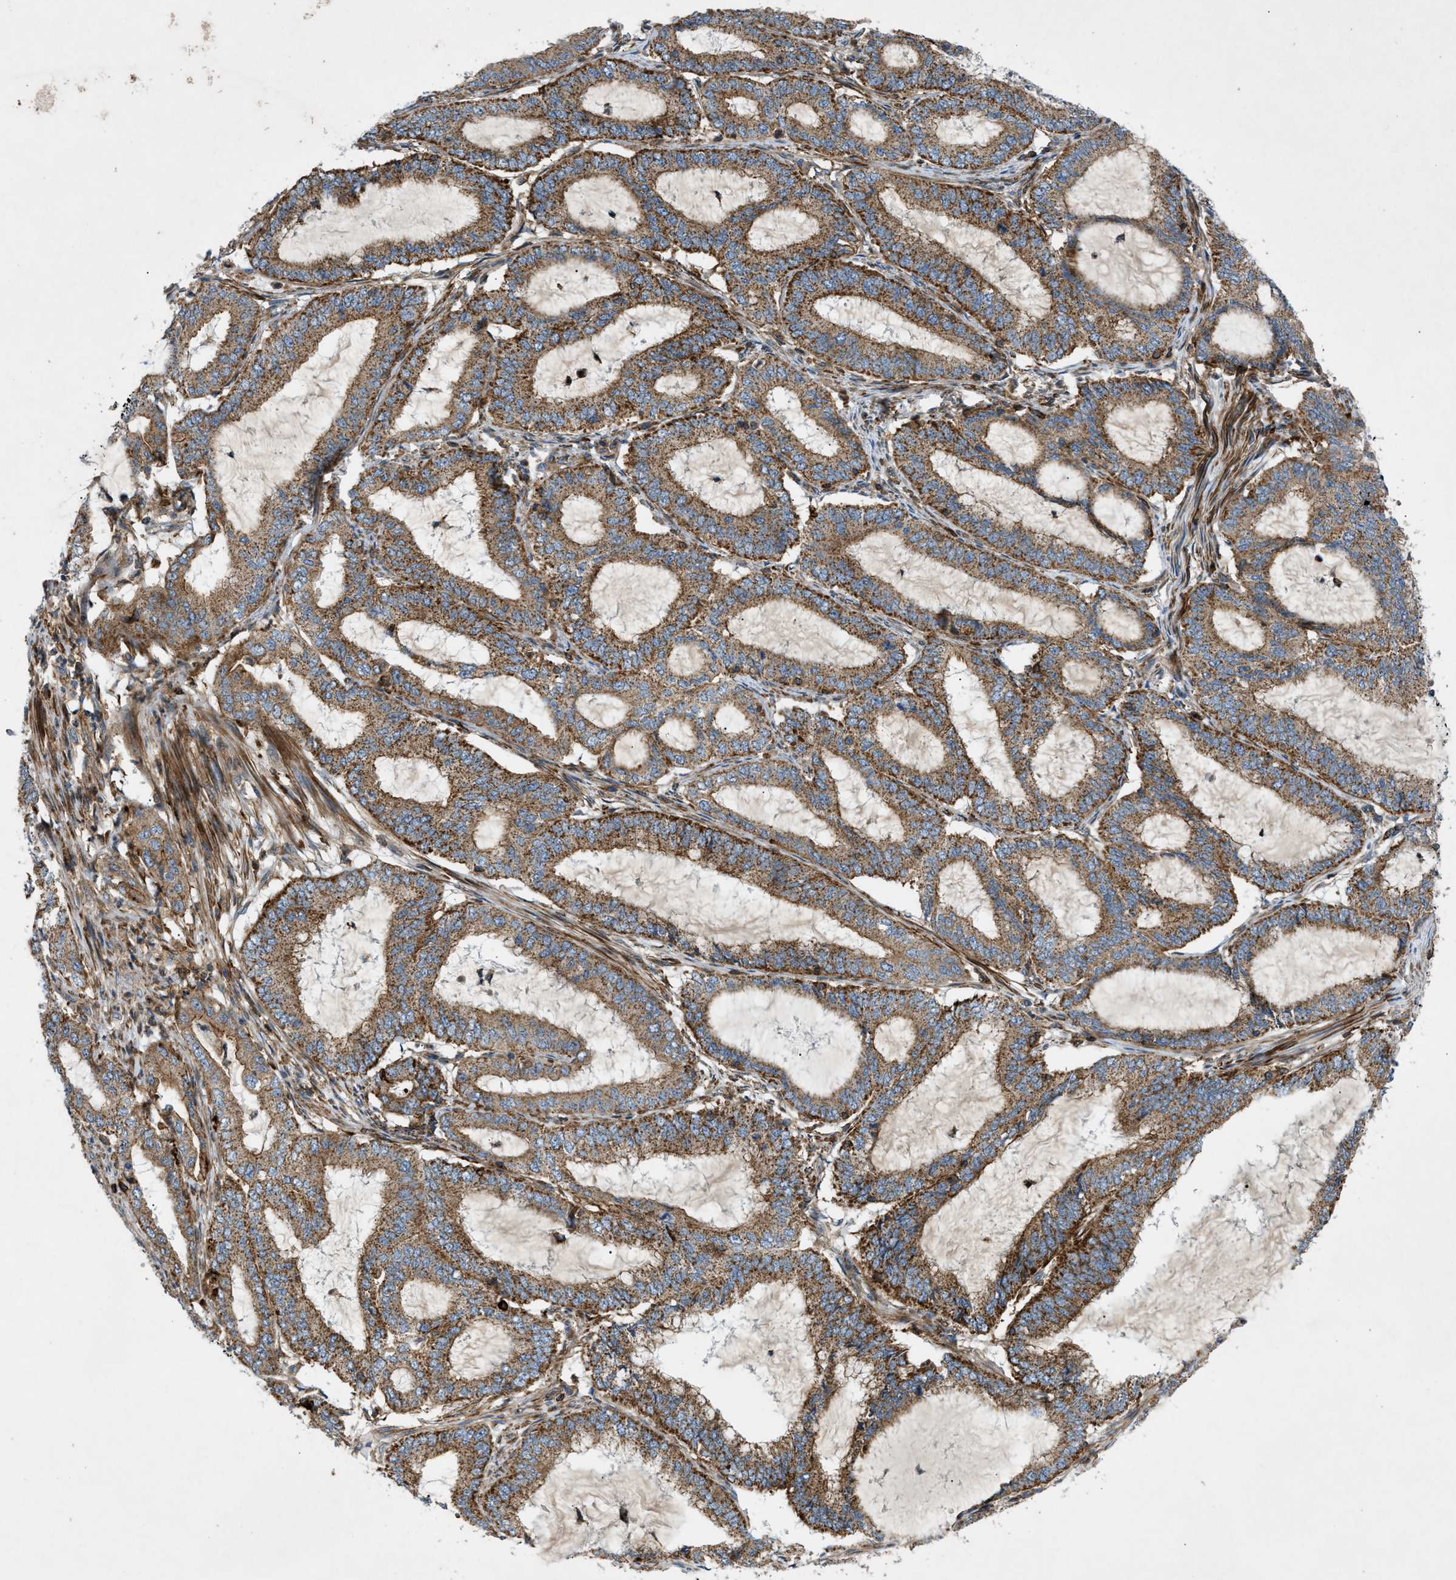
{"staining": {"intensity": "moderate", "quantity": ">75%", "location": "cytoplasmic/membranous"}, "tissue": "endometrial cancer", "cell_type": "Tumor cells", "image_type": "cancer", "snomed": [{"axis": "morphology", "description": "Adenocarcinoma, NOS"}, {"axis": "topography", "description": "Endometrium"}], "caption": "Immunohistochemistry (DAB) staining of endometrial adenocarcinoma exhibits moderate cytoplasmic/membranous protein staining in approximately >75% of tumor cells.", "gene": "DHODH", "patient": {"sex": "female", "age": 70}}